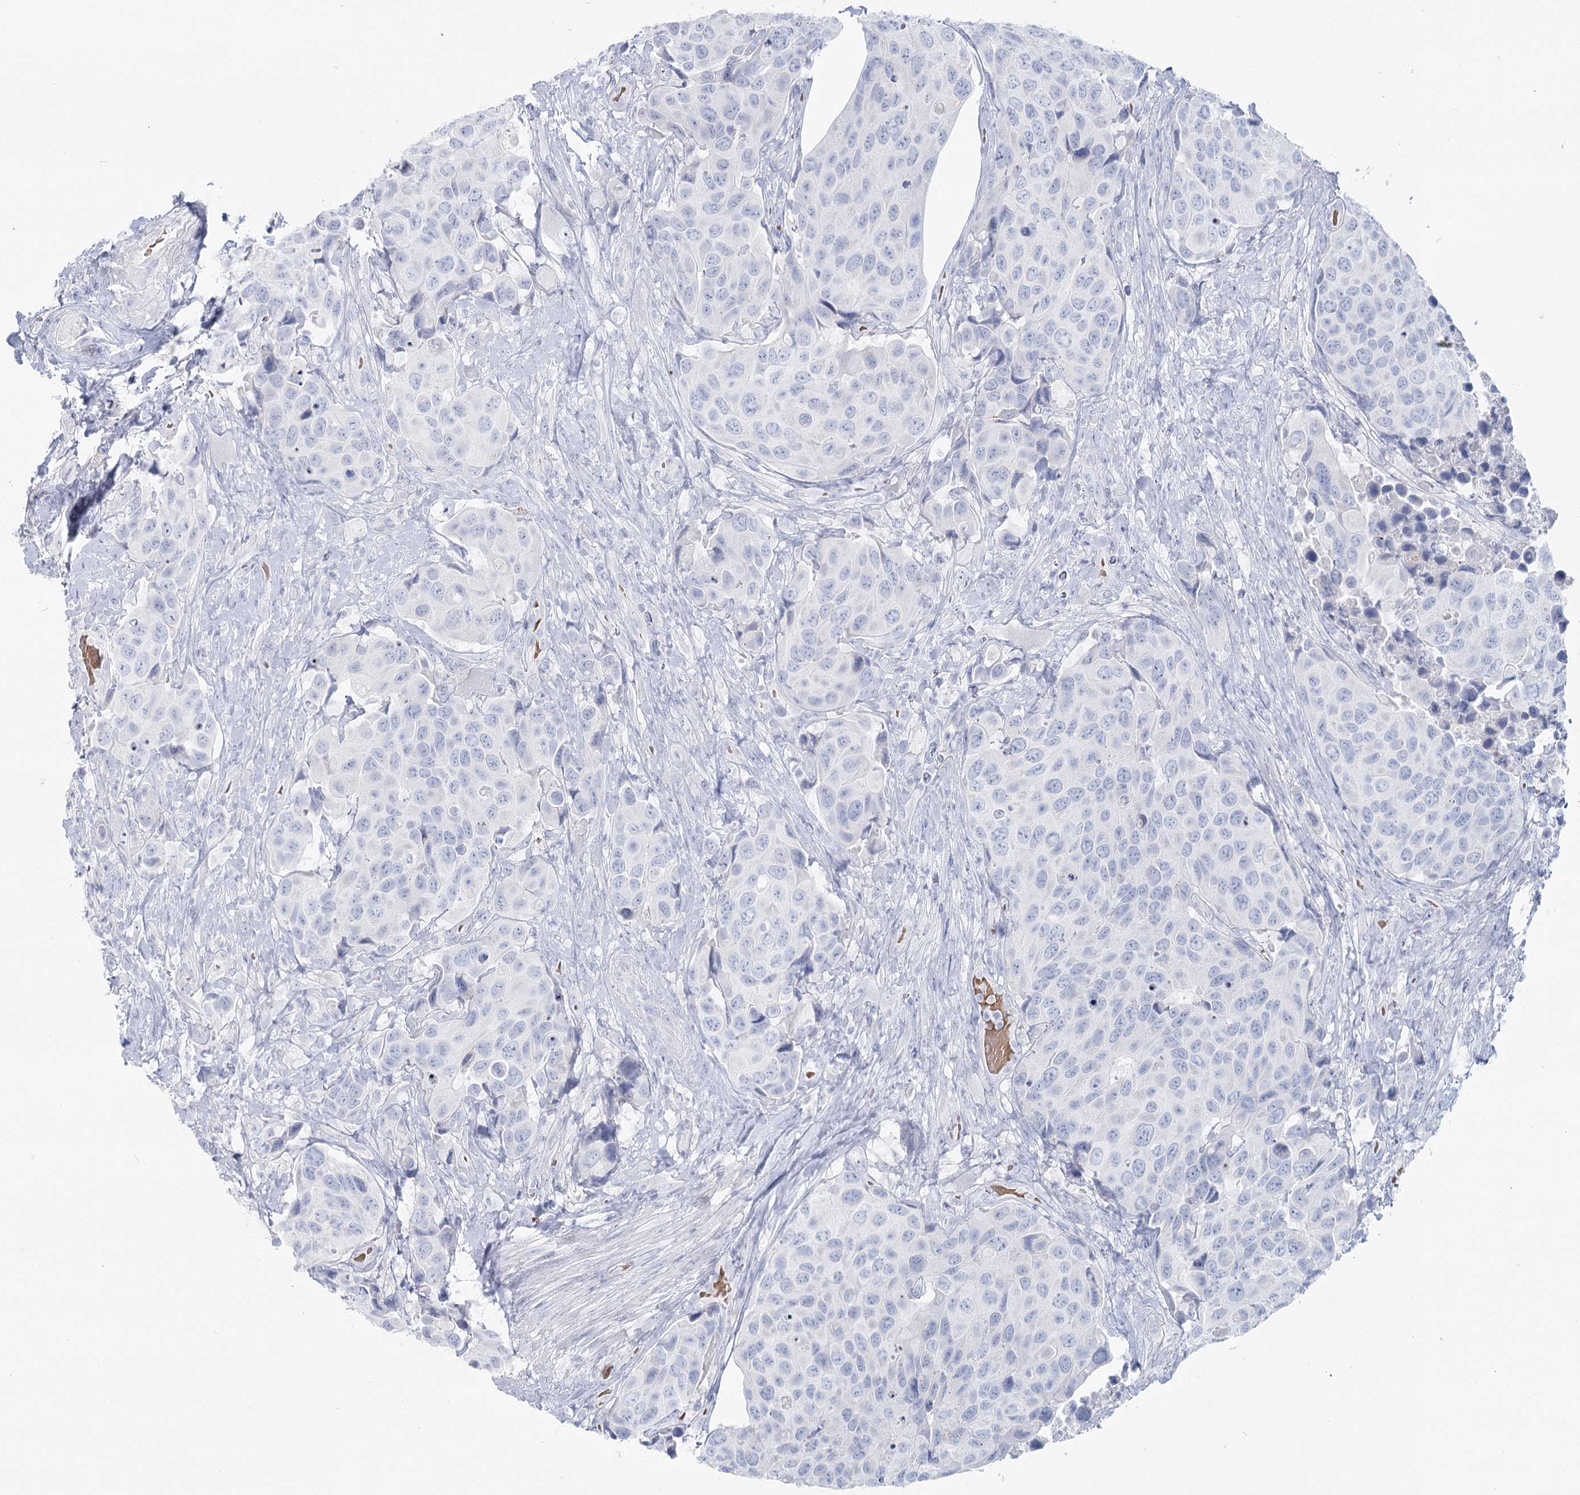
{"staining": {"intensity": "negative", "quantity": "none", "location": "none"}, "tissue": "urothelial cancer", "cell_type": "Tumor cells", "image_type": "cancer", "snomed": [{"axis": "morphology", "description": "Urothelial carcinoma, High grade"}, {"axis": "topography", "description": "Urinary bladder"}], "caption": "An IHC micrograph of urothelial carcinoma (high-grade) is shown. There is no staining in tumor cells of urothelial carcinoma (high-grade).", "gene": "IFIT5", "patient": {"sex": "male", "age": 74}}